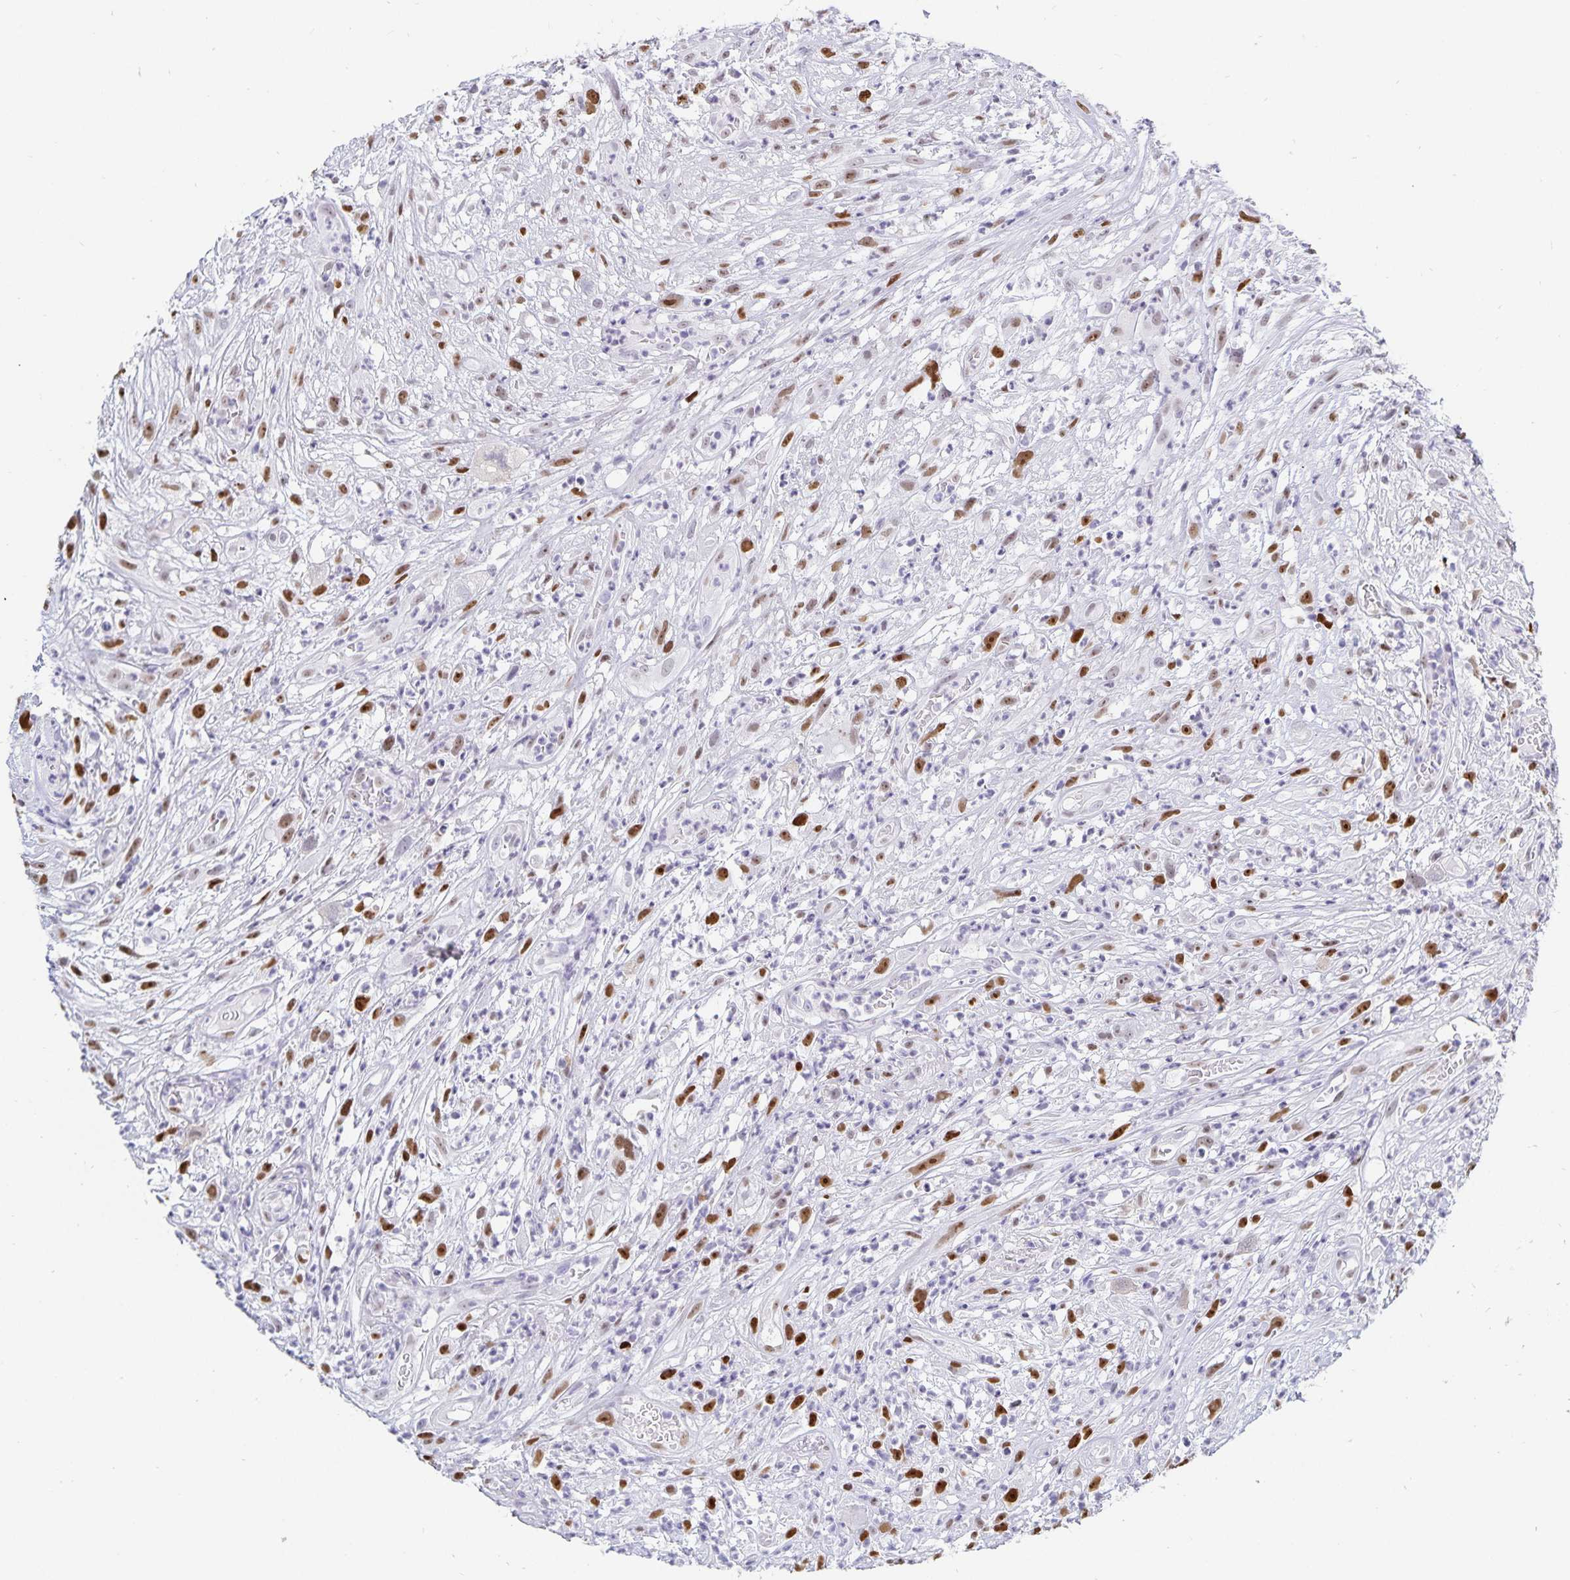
{"staining": {"intensity": "moderate", "quantity": ">75%", "location": "nuclear"}, "tissue": "head and neck cancer", "cell_type": "Tumor cells", "image_type": "cancer", "snomed": [{"axis": "morphology", "description": "Squamous cell carcinoma, NOS"}, {"axis": "topography", "description": "Head-Neck"}], "caption": "Head and neck cancer (squamous cell carcinoma) stained with immunohistochemistry (IHC) shows moderate nuclear positivity in about >75% of tumor cells.", "gene": "HMGB3", "patient": {"sex": "male", "age": 65}}